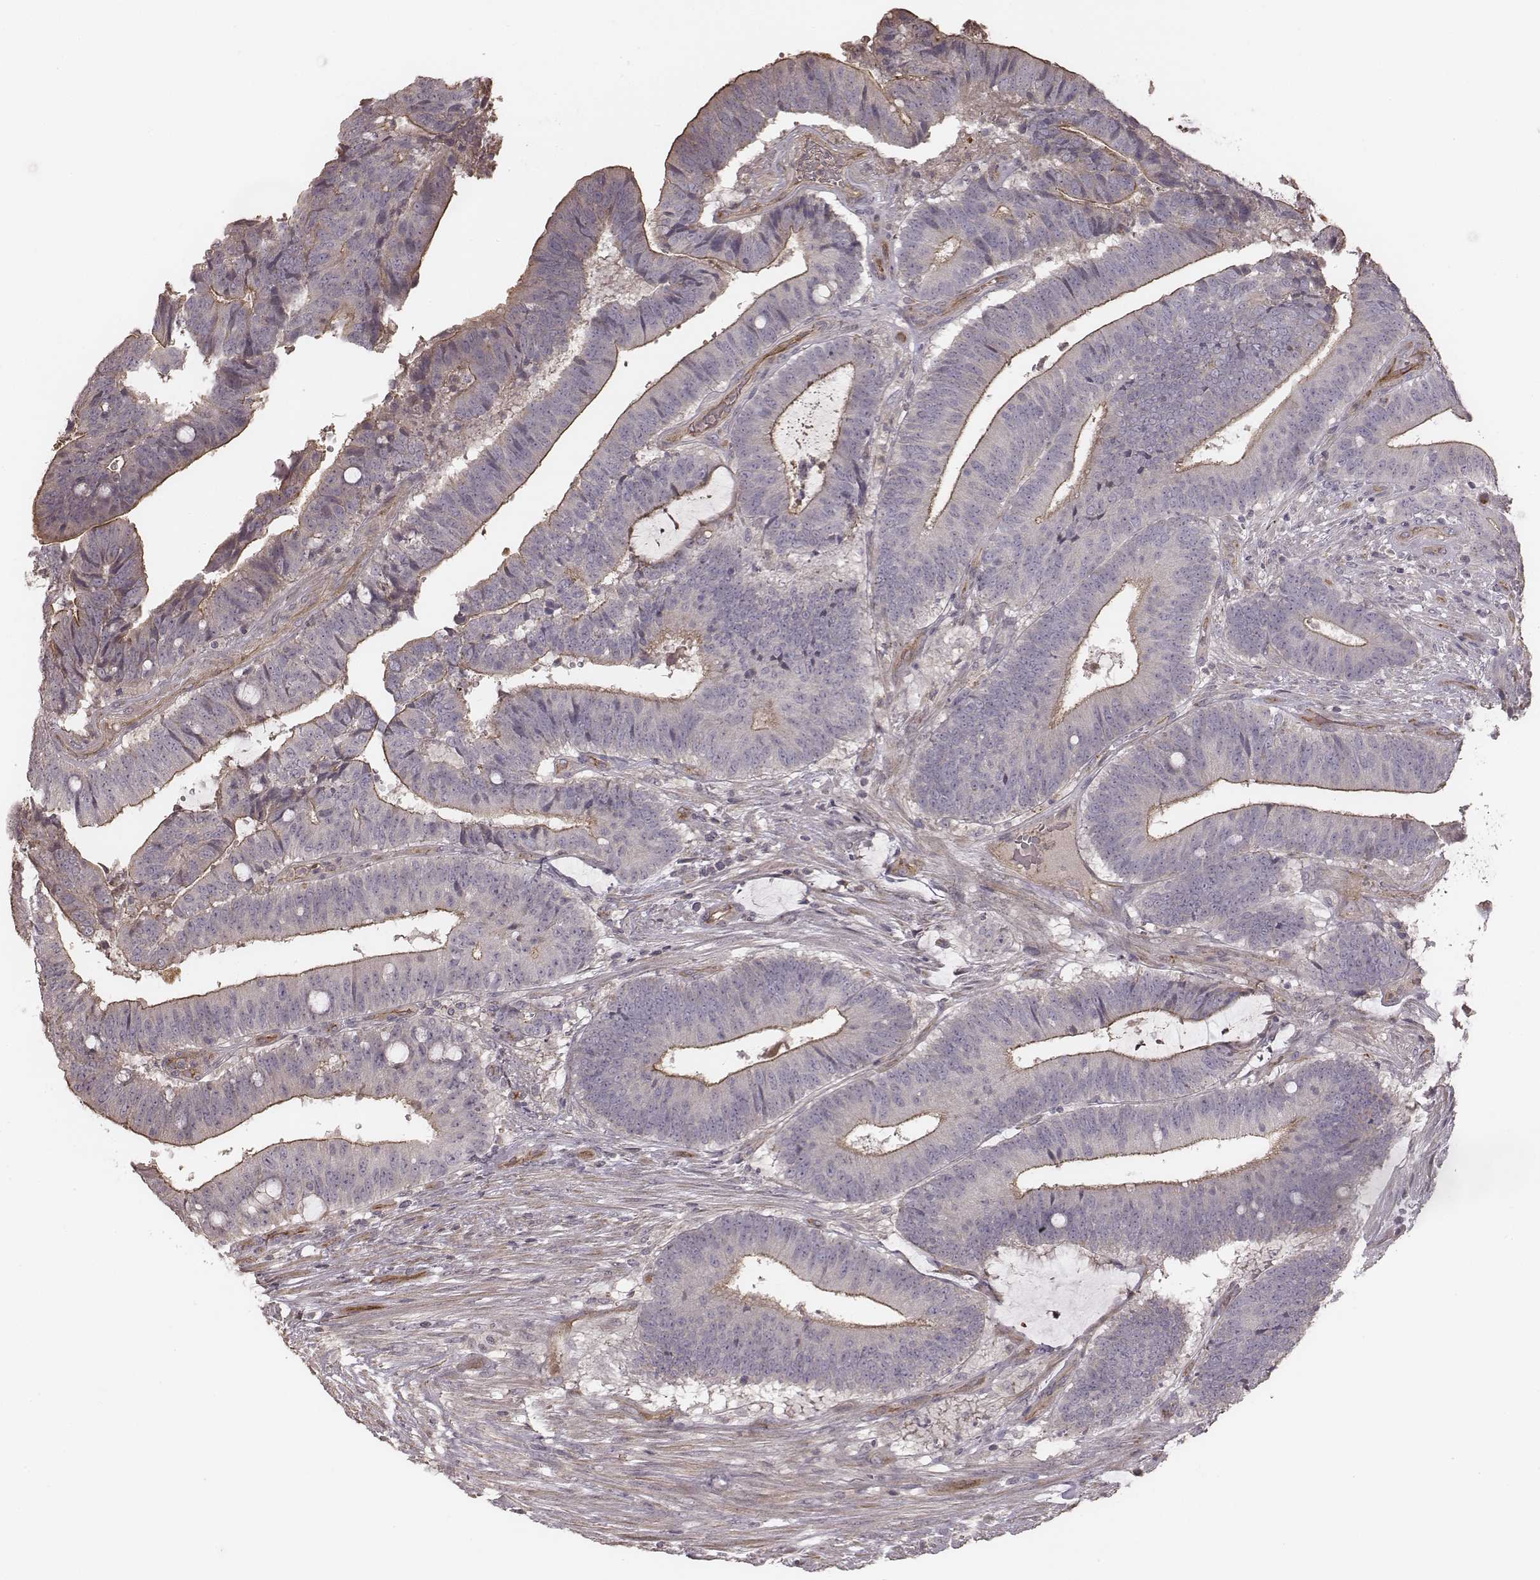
{"staining": {"intensity": "moderate", "quantity": "<25%", "location": "cytoplasmic/membranous"}, "tissue": "colorectal cancer", "cell_type": "Tumor cells", "image_type": "cancer", "snomed": [{"axis": "morphology", "description": "Adenocarcinoma, NOS"}, {"axis": "topography", "description": "Colon"}], "caption": "Protein staining of colorectal cancer tissue demonstrates moderate cytoplasmic/membranous expression in about <25% of tumor cells.", "gene": "OTOGL", "patient": {"sex": "female", "age": 43}}